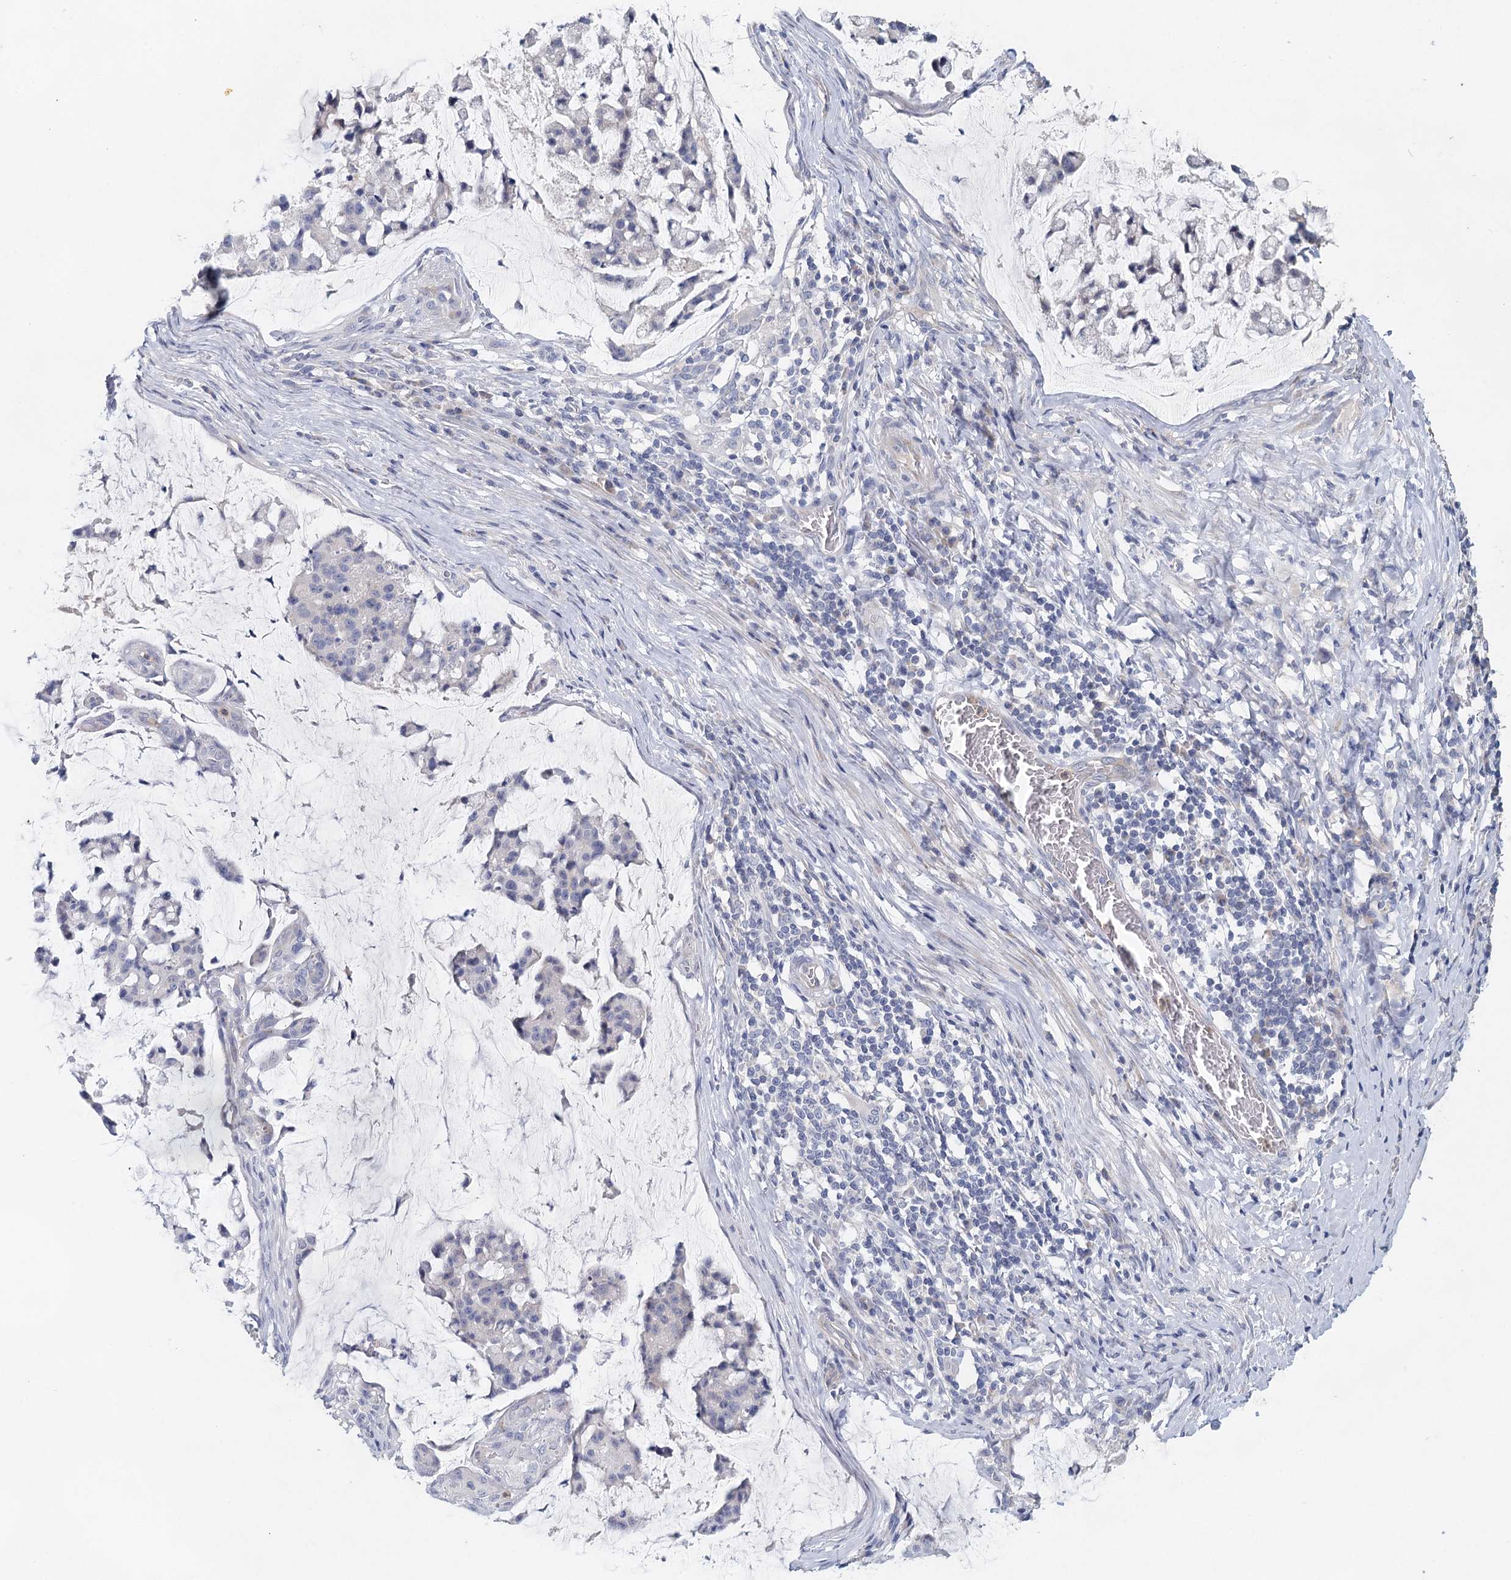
{"staining": {"intensity": "negative", "quantity": "none", "location": "none"}, "tissue": "stomach cancer", "cell_type": "Tumor cells", "image_type": "cancer", "snomed": [{"axis": "morphology", "description": "Adenocarcinoma, NOS"}, {"axis": "topography", "description": "Stomach, lower"}], "caption": "DAB (3,3'-diaminobenzidine) immunohistochemical staining of stomach cancer (adenocarcinoma) exhibits no significant staining in tumor cells.", "gene": "MYL6B", "patient": {"sex": "male", "age": 67}}